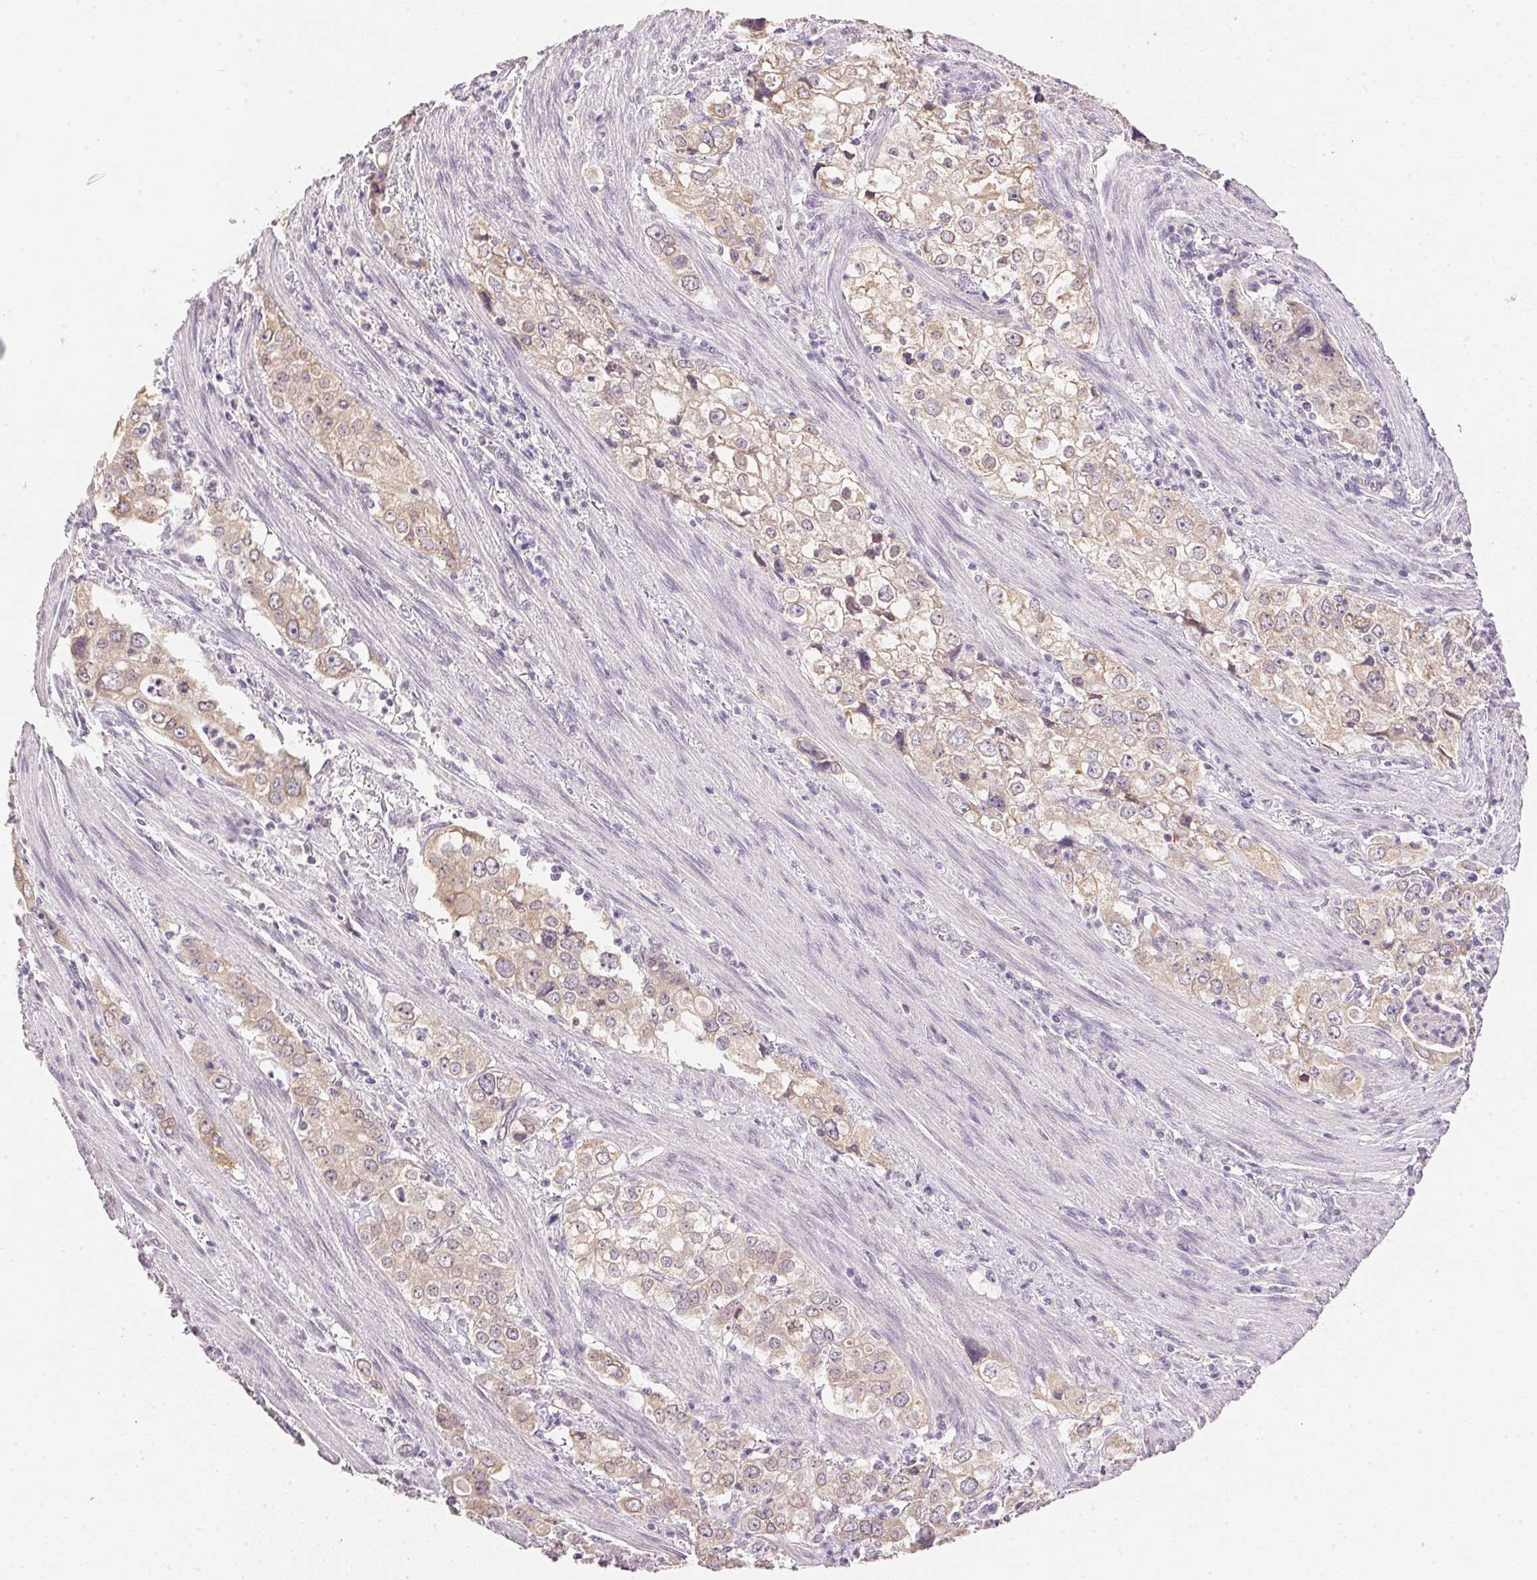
{"staining": {"intensity": "weak", "quantity": "25%-75%", "location": "cytoplasmic/membranous"}, "tissue": "stomach cancer", "cell_type": "Tumor cells", "image_type": "cancer", "snomed": [{"axis": "morphology", "description": "Adenocarcinoma, NOS"}, {"axis": "topography", "description": "Stomach, upper"}], "caption": "The histopathology image displays a brown stain indicating the presence of a protein in the cytoplasmic/membranous of tumor cells in stomach adenocarcinoma. (Stains: DAB in brown, nuclei in blue, Microscopy: brightfield microscopy at high magnification).", "gene": "DHCR24", "patient": {"sex": "male", "age": 75}}